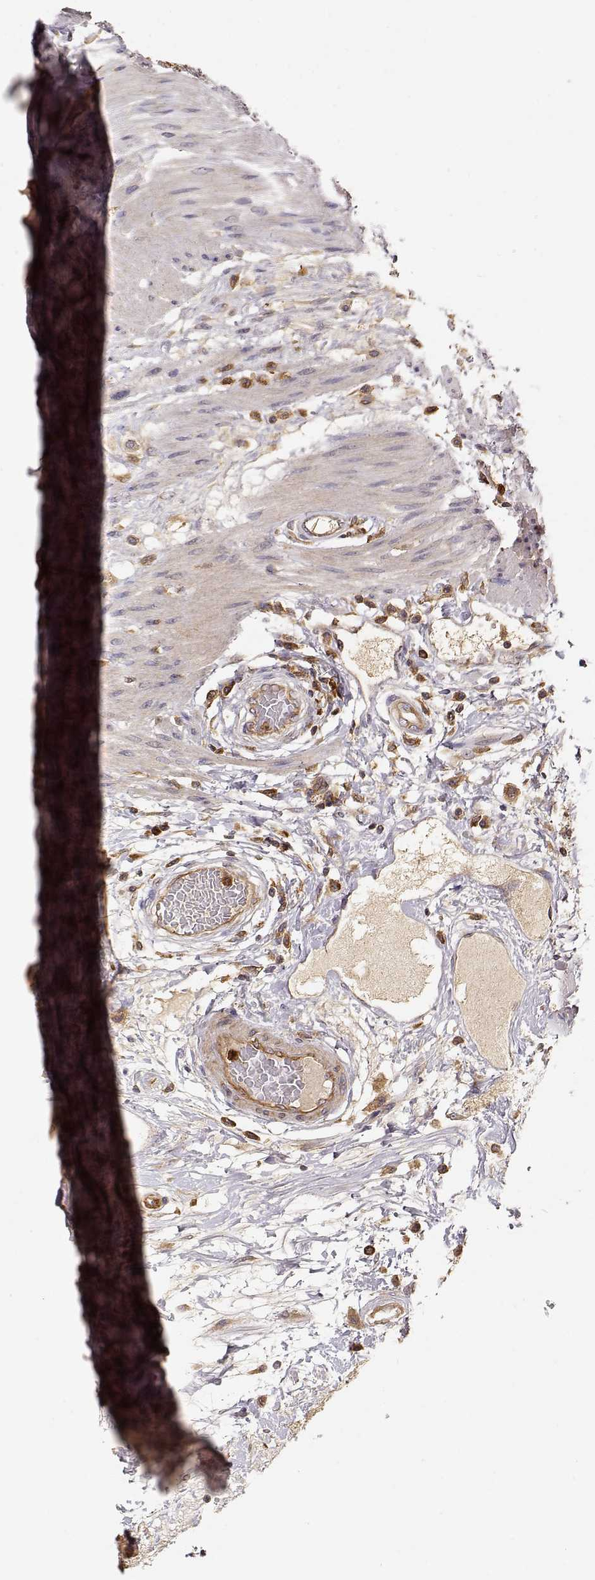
{"staining": {"intensity": "moderate", "quantity": "25%-75%", "location": "cytoplasmic/membranous"}, "tissue": "colon", "cell_type": "Endothelial cells", "image_type": "normal", "snomed": [{"axis": "morphology", "description": "Normal tissue, NOS"}, {"axis": "topography", "description": "Colon"}], "caption": "Immunohistochemical staining of normal human colon exhibits moderate cytoplasmic/membranous protein staining in about 25%-75% of endothelial cells.", "gene": "ARHGEF2", "patient": {"sex": "female", "age": 65}}